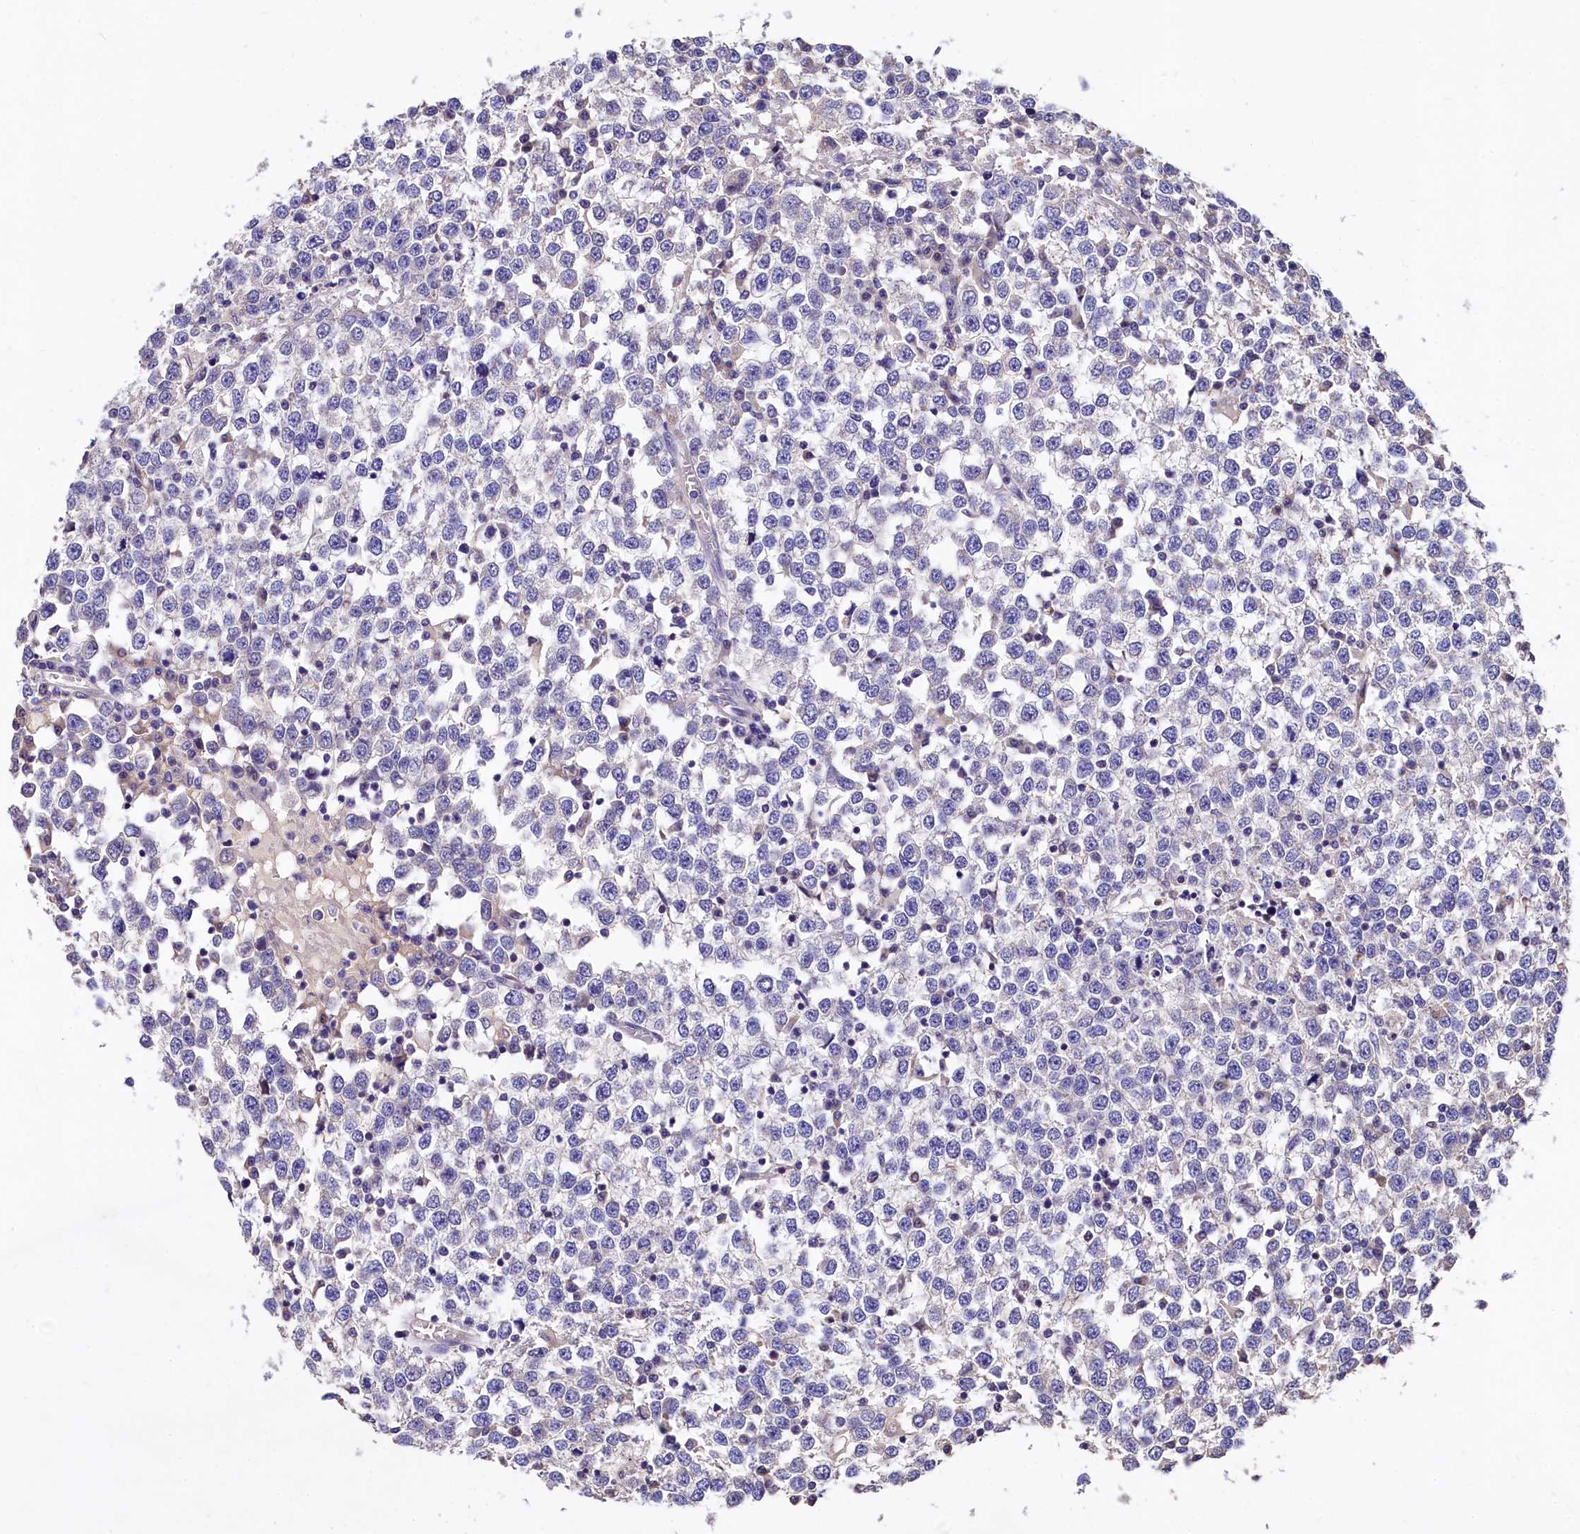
{"staining": {"intensity": "negative", "quantity": "none", "location": "none"}, "tissue": "testis cancer", "cell_type": "Tumor cells", "image_type": "cancer", "snomed": [{"axis": "morphology", "description": "Seminoma, NOS"}, {"axis": "topography", "description": "Testis"}], "caption": "High power microscopy micrograph of an IHC histopathology image of testis seminoma, revealing no significant positivity in tumor cells. Brightfield microscopy of immunohistochemistry (IHC) stained with DAB (3,3'-diaminobenzidine) (brown) and hematoxylin (blue), captured at high magnification.", "gene": "EPS8L2", "patient": {"sex": "male", "age": 65}}